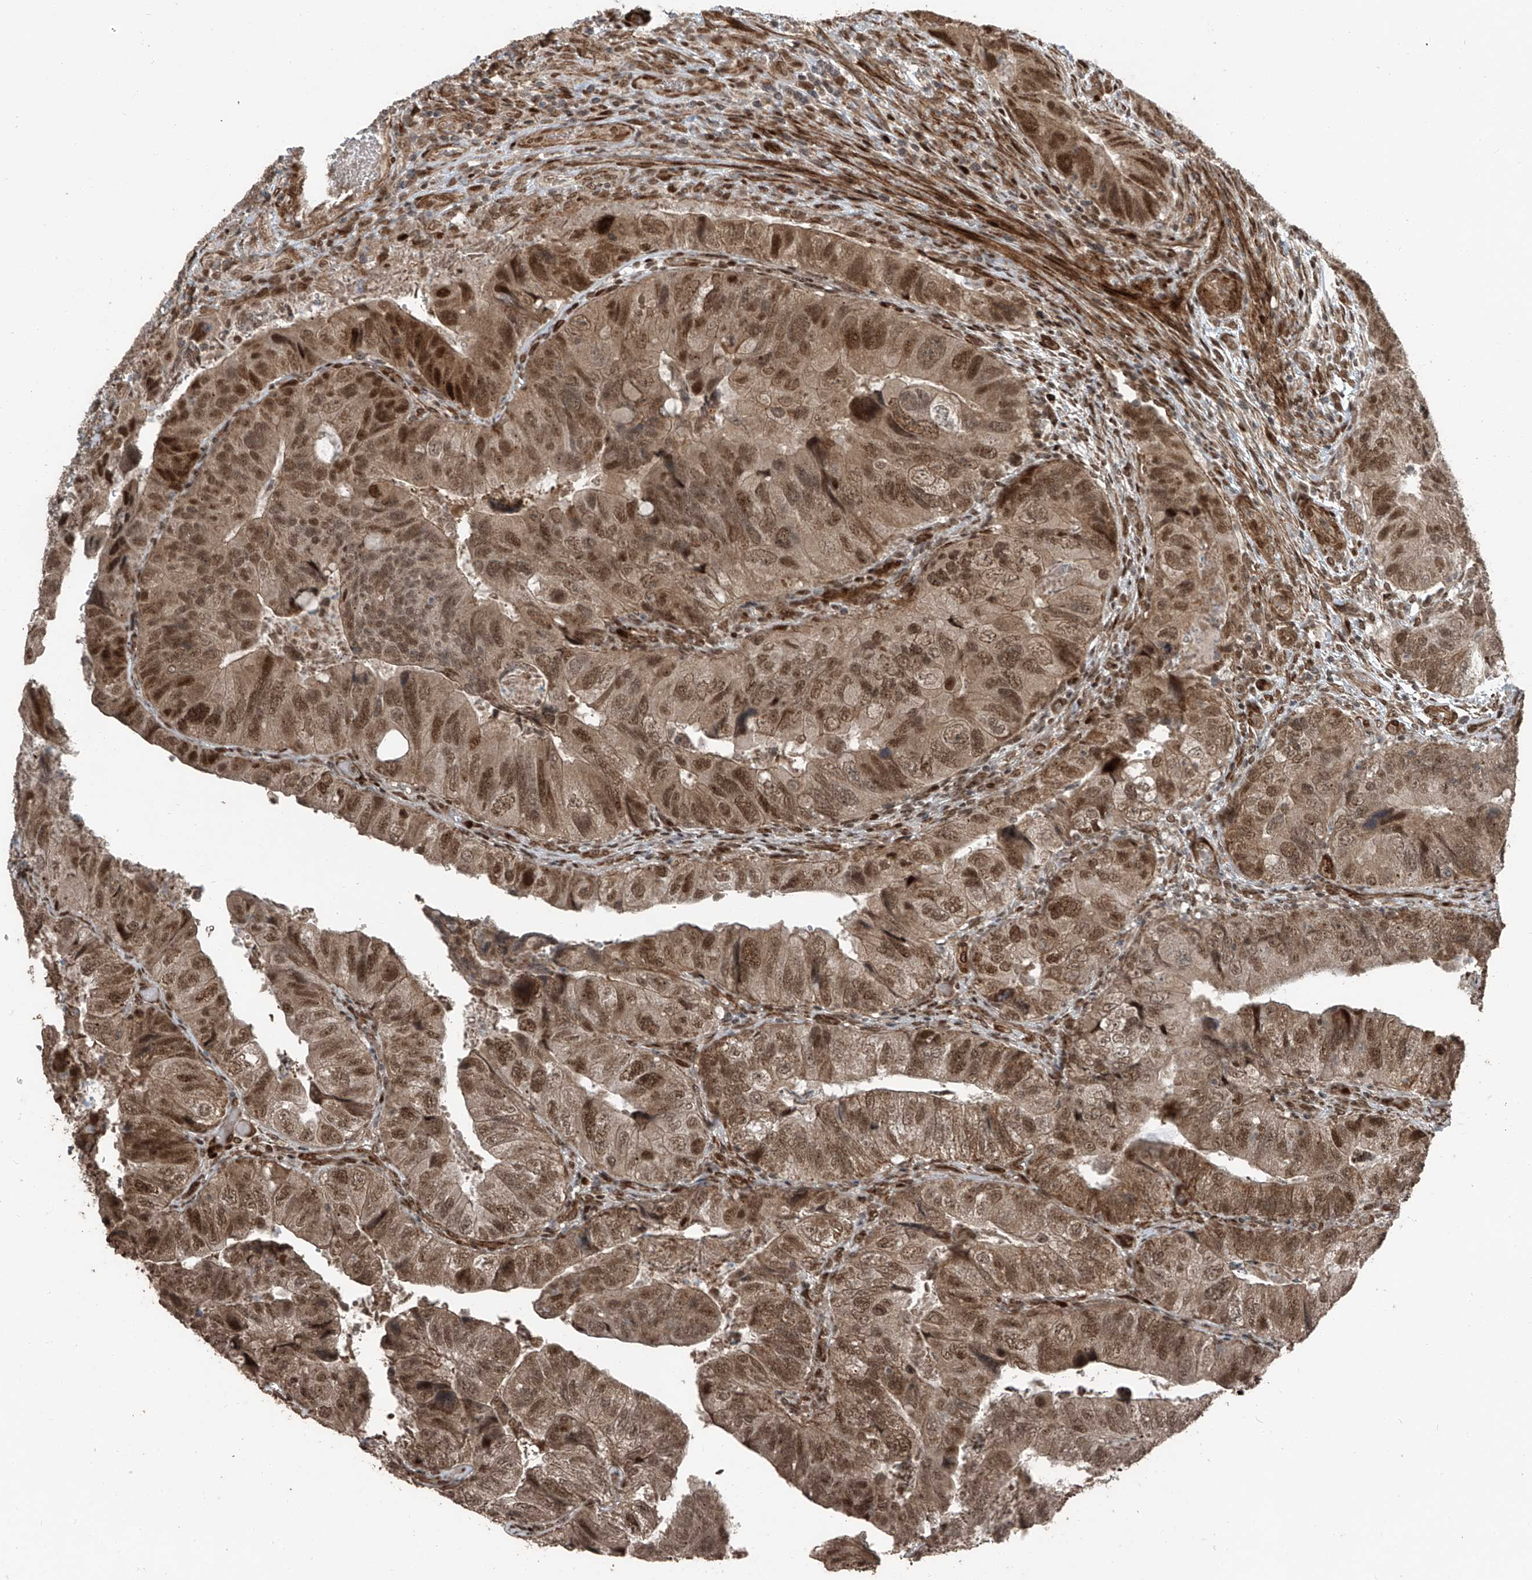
{"staining": {"intensity": "moderate", "quantity": ">75%", "location": "cytoplasmic/membranous,nuclear"}, "tissue": "colorectal cancer", "cell_type": "Tumor cells", "image_type": "cancer", "snomed": [{"axis": "morphology", "description": "Adenocarcinoma, NOS"}, {"axis": "topography", "description": "Rectum"}], "caption": "This is a histology image of immunohistochemistry (IHC) staining of colorectal adenocarcinoma, which shows moderate staining in the cytoplasmic/membranous and nuclear of tumor cells.", "gene": "ZNF570", "patient": {"sex": "male", "age": 63}}